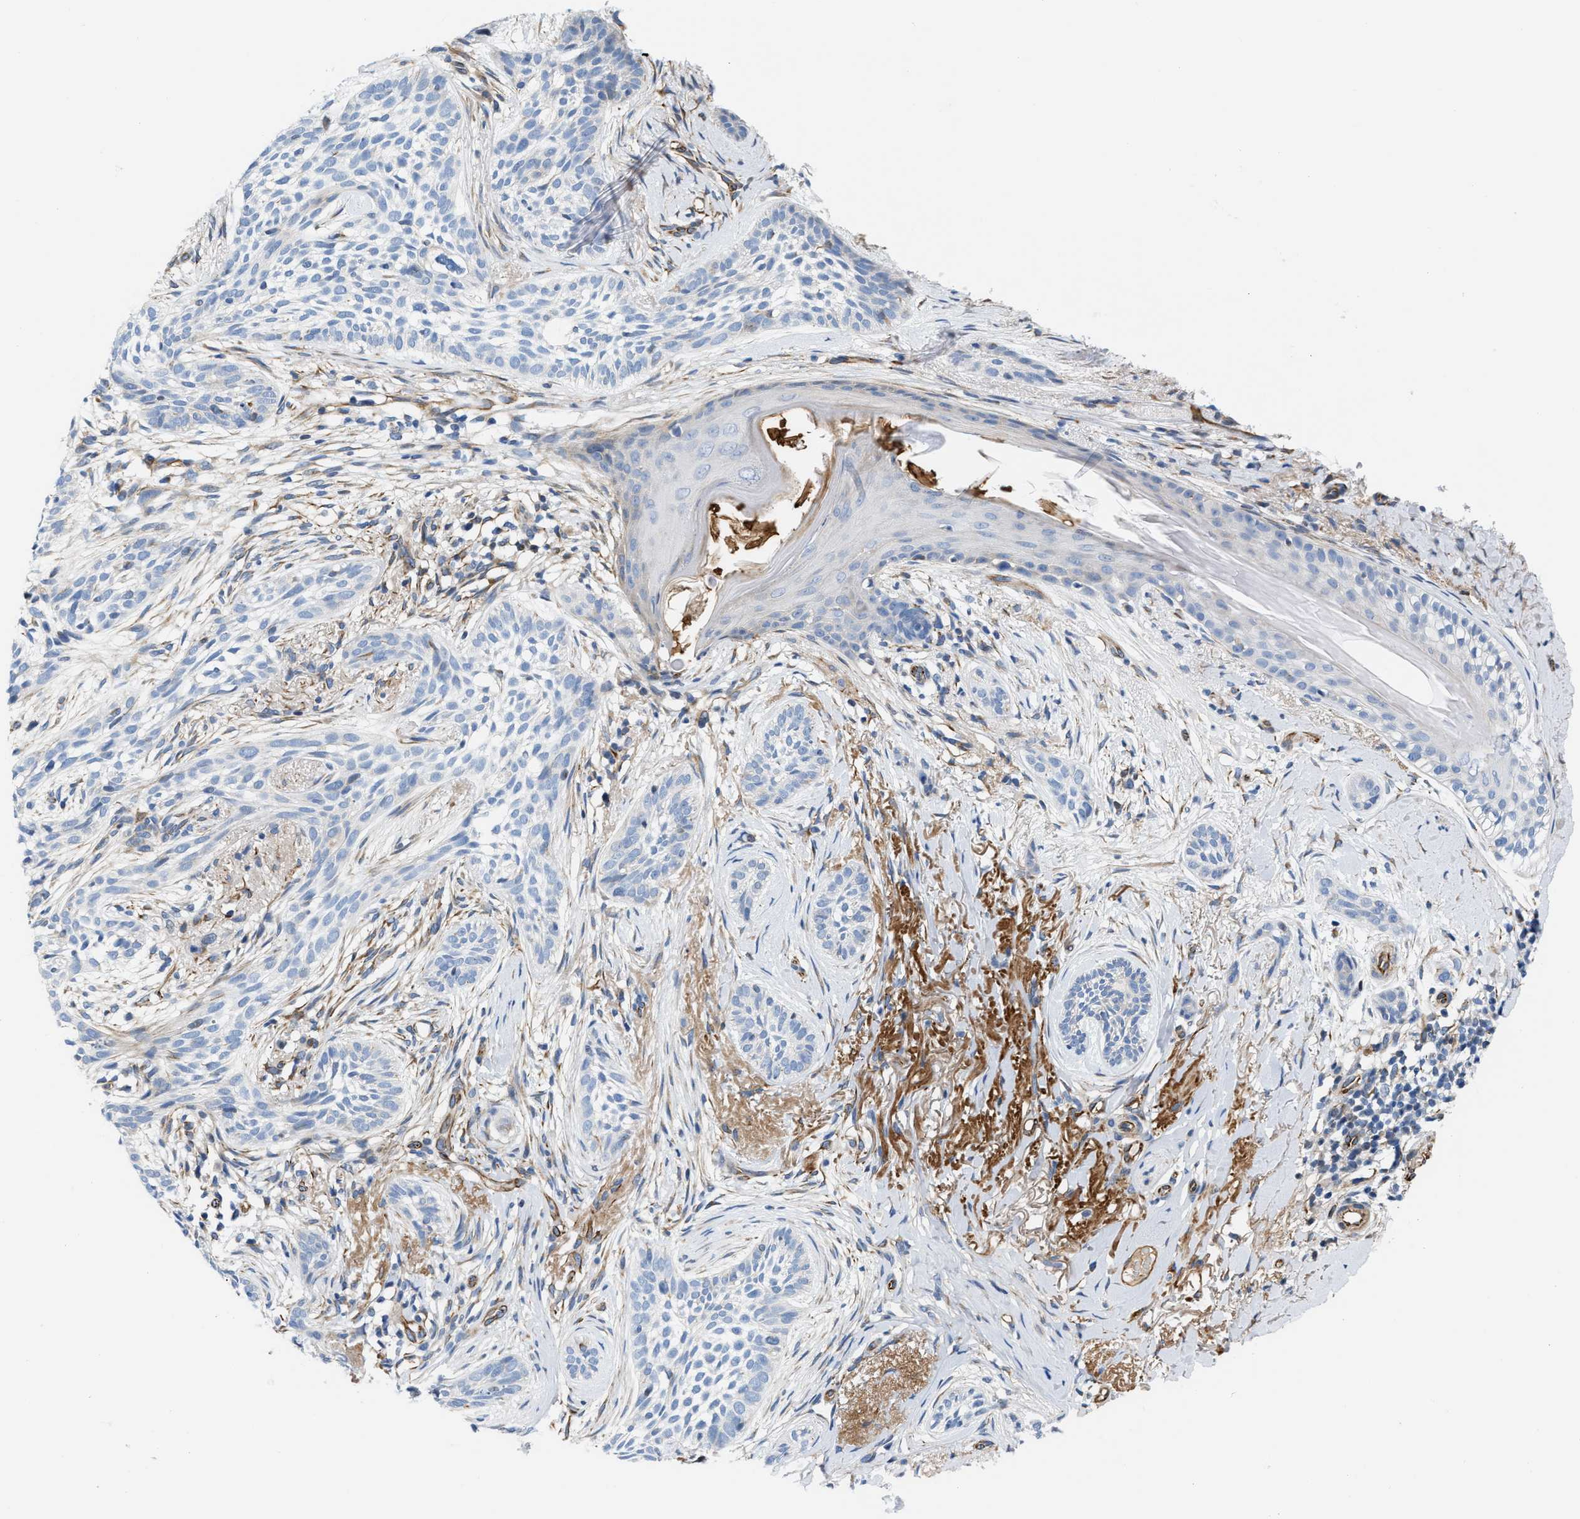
{"staining": {"intensity": "negative", "quantity": "none", "location": "none"}, "tissue": "skin cancer", "cell_type": "Tumor cells", "image_type": "cancer", "snomed": [{"axis": "morphology", "description": "Basal cell carcinoma"}, {"axis": "topography", "description": "Skin"}], "caption": "The image shows no staining of tumor cells in skin cancer.", "gene": "TFPI", "patient": {"sex": "female", "age": 88}}